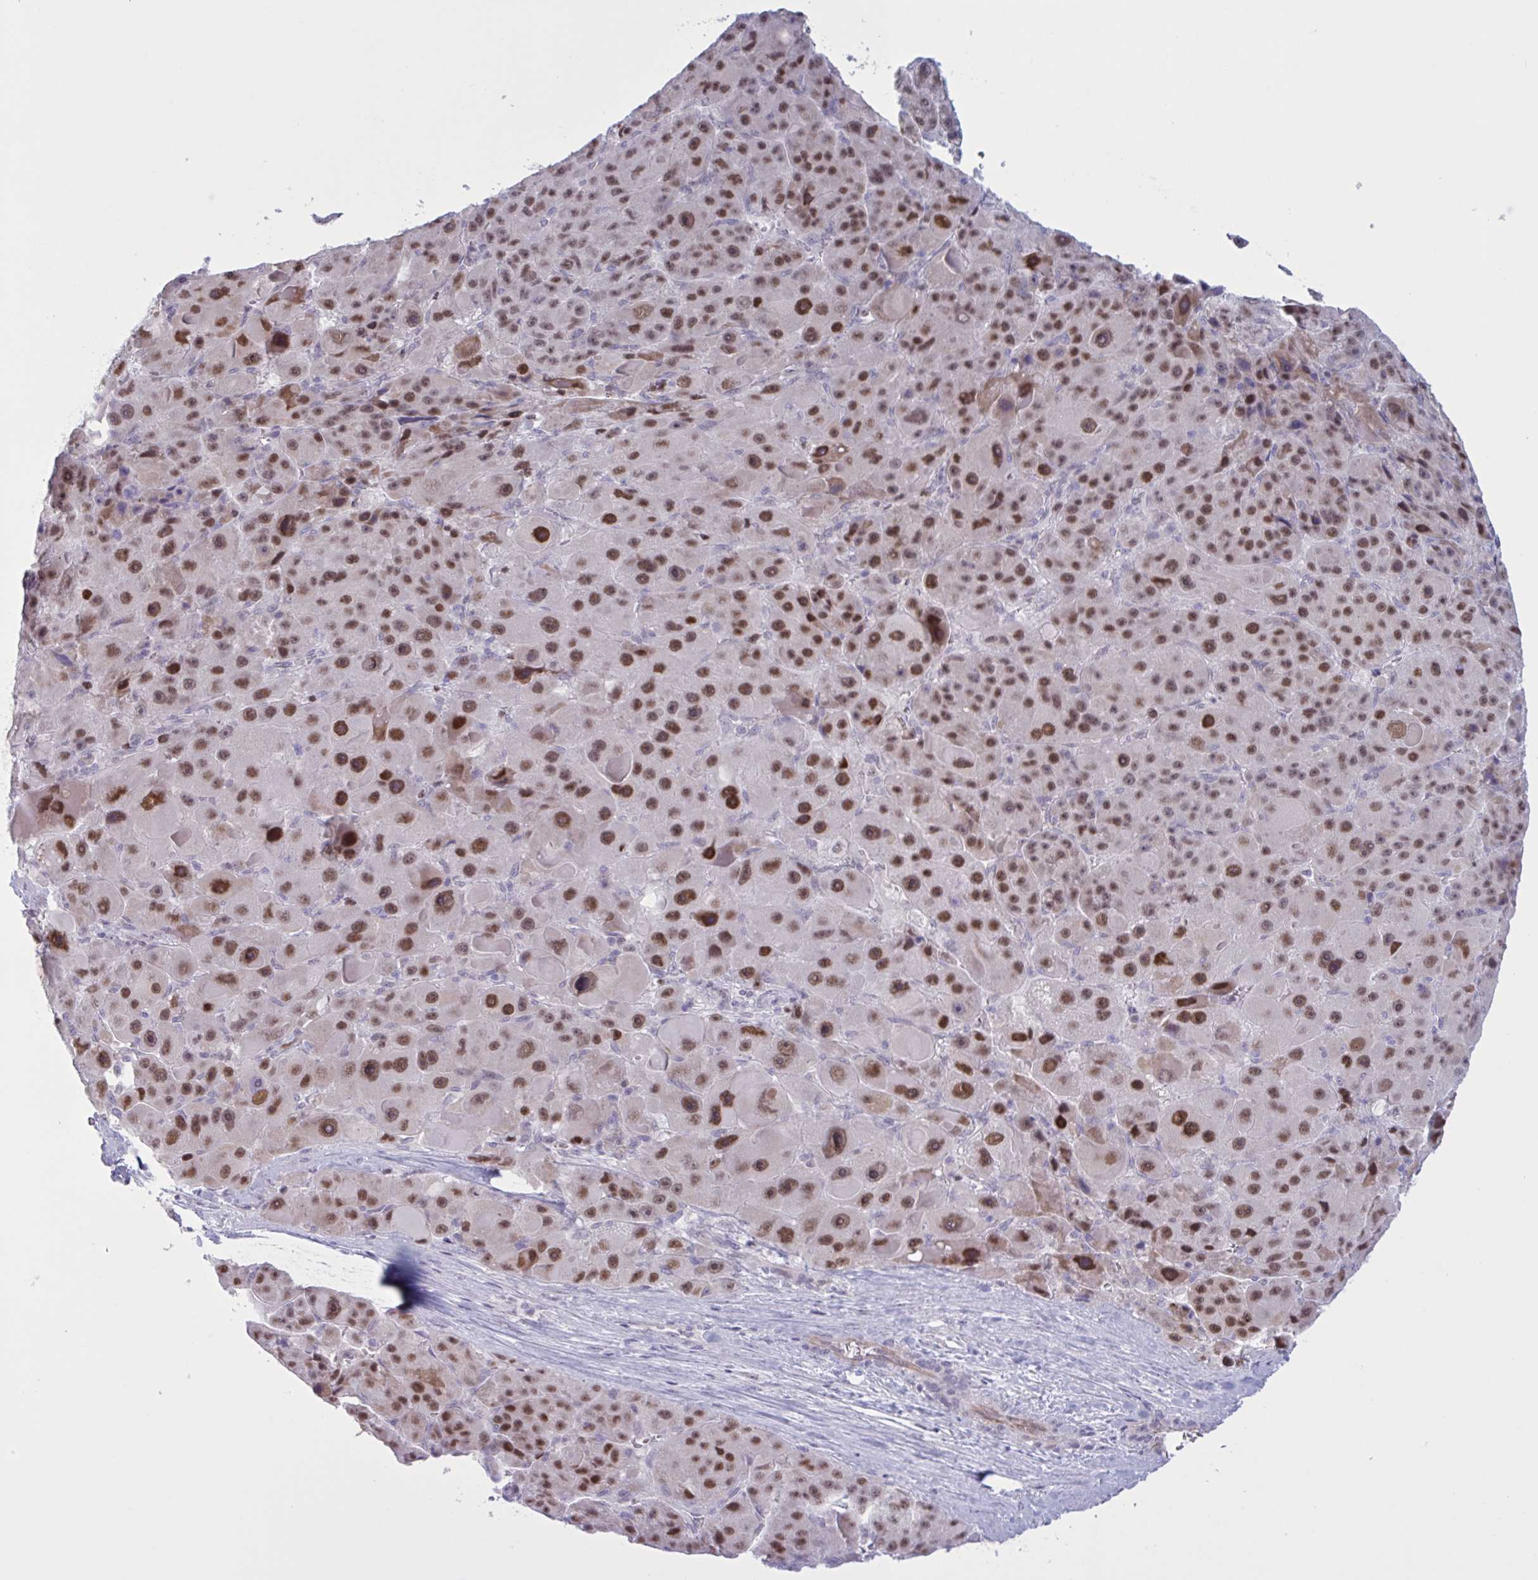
{"staining": {"intensity": "strong", "quantity": ">75%", "location": "nuclear"}, "tissue": "liver cancer", "cell_type": "Tumor cells", "image_type": "cancer", "snomed": [{"axis": "morphology", "description": "Carcinoma, Hepatocellular, NOS"}, {"axis": "topography", "description": "Liver"}], "caption": "Protein expression analysis of liver cancer reveals strong nuclear staining in approximately >75% of tumor cells.", "gene": "PRMT6", "patient": {"sex": "male", "age": 76}}